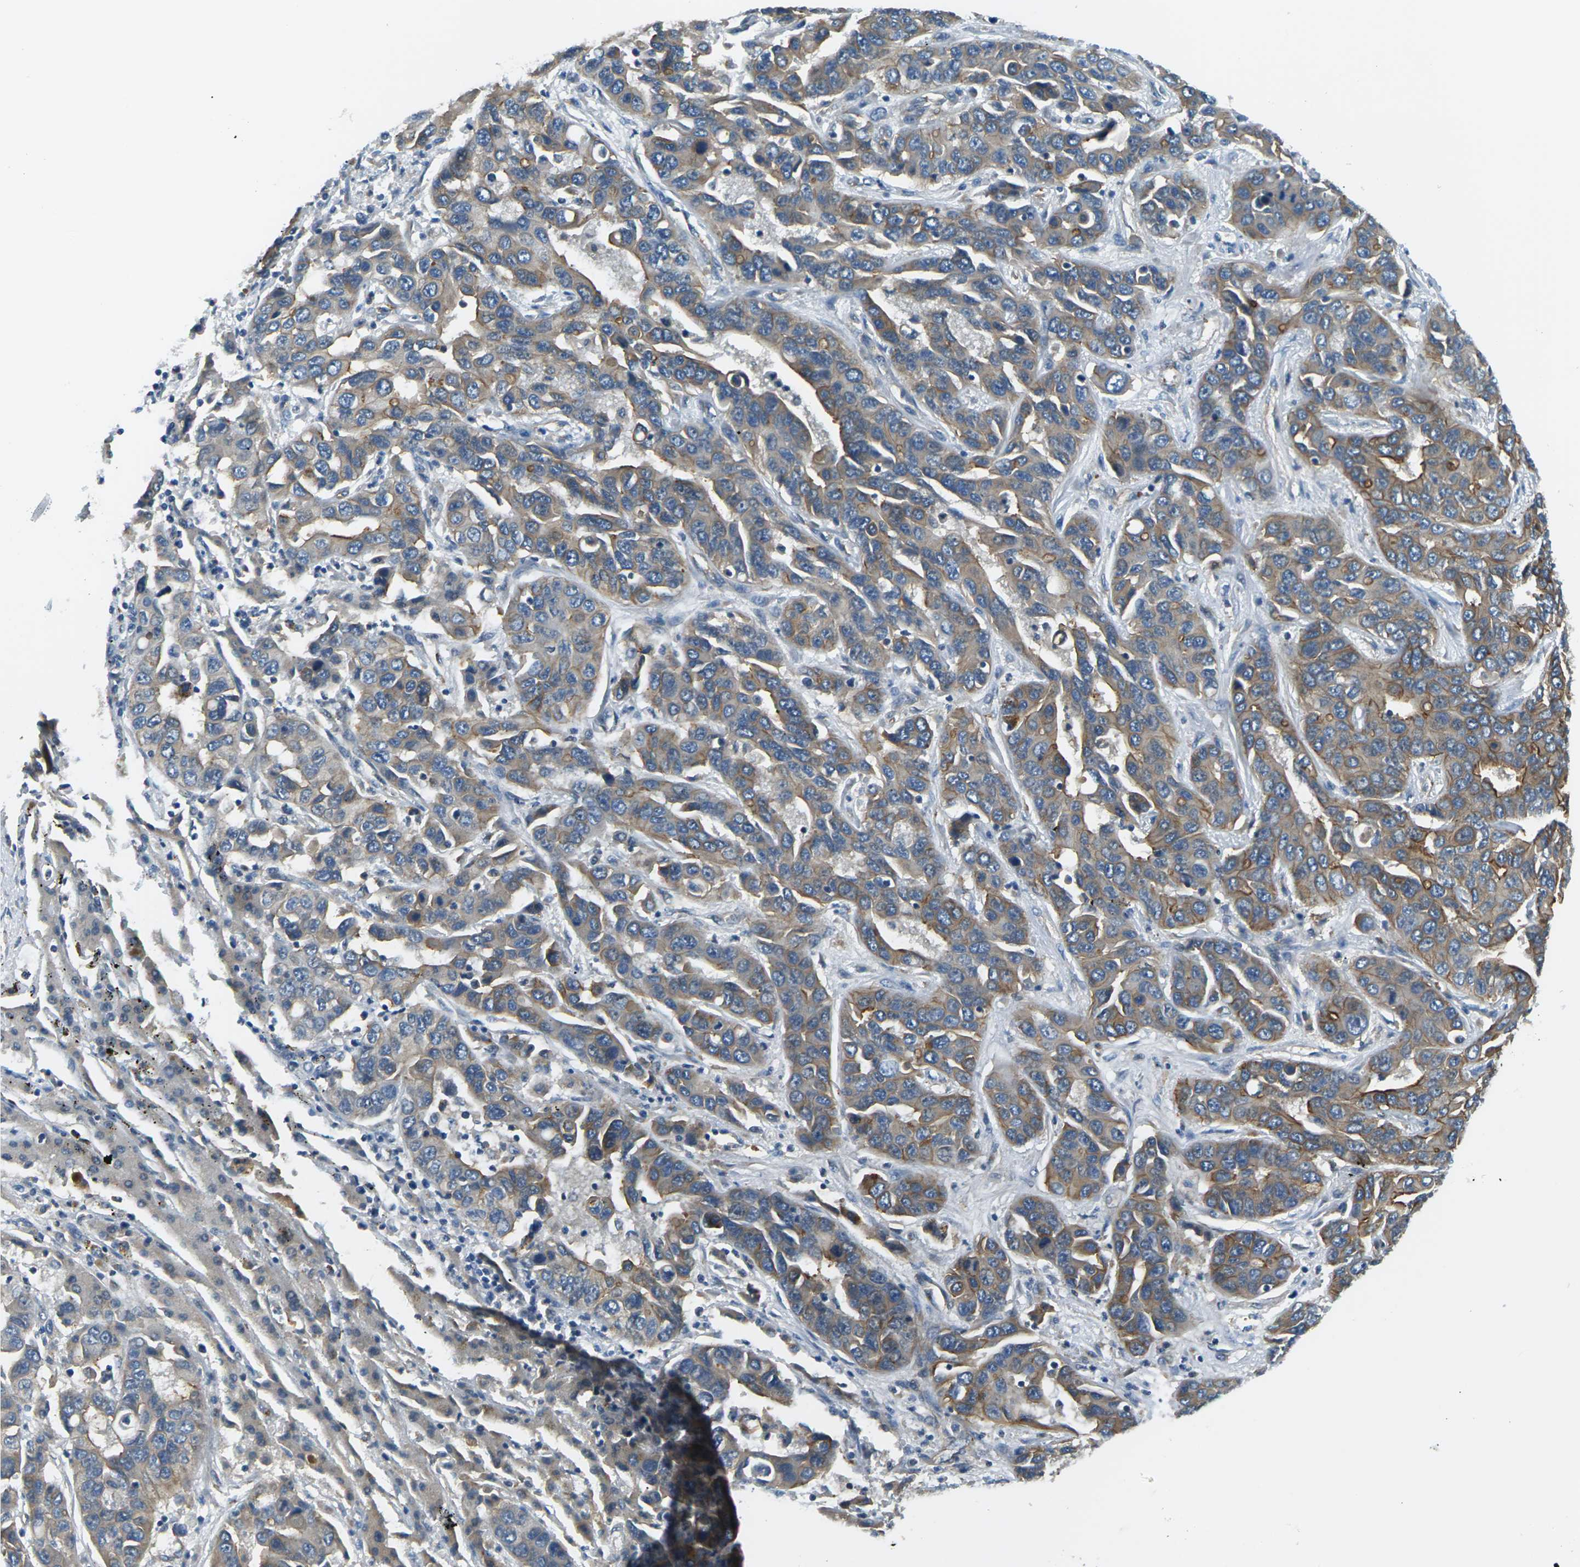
{"staining": {"intensity": "moderate", "quantity": ">75%", "location": "cytoplasmic/membranous"}, "tissue": "liver cancer", "cell_type": "Tumor cells", "image_type": "cancer", "snomed": [{"axis": "morphology", "description": "Cholangiocarcinoma"}, {"axis": "topography", "description": "Liver"}], "caption": "IHC (DAB) staining of cholangiocarcinoma (liver) displays moderate cytoplasmic/membranous protein expression in approximately >75% of tumor cells.", "gene": "SLC13A3", "patient": {"sex": "female", "age": 52}}